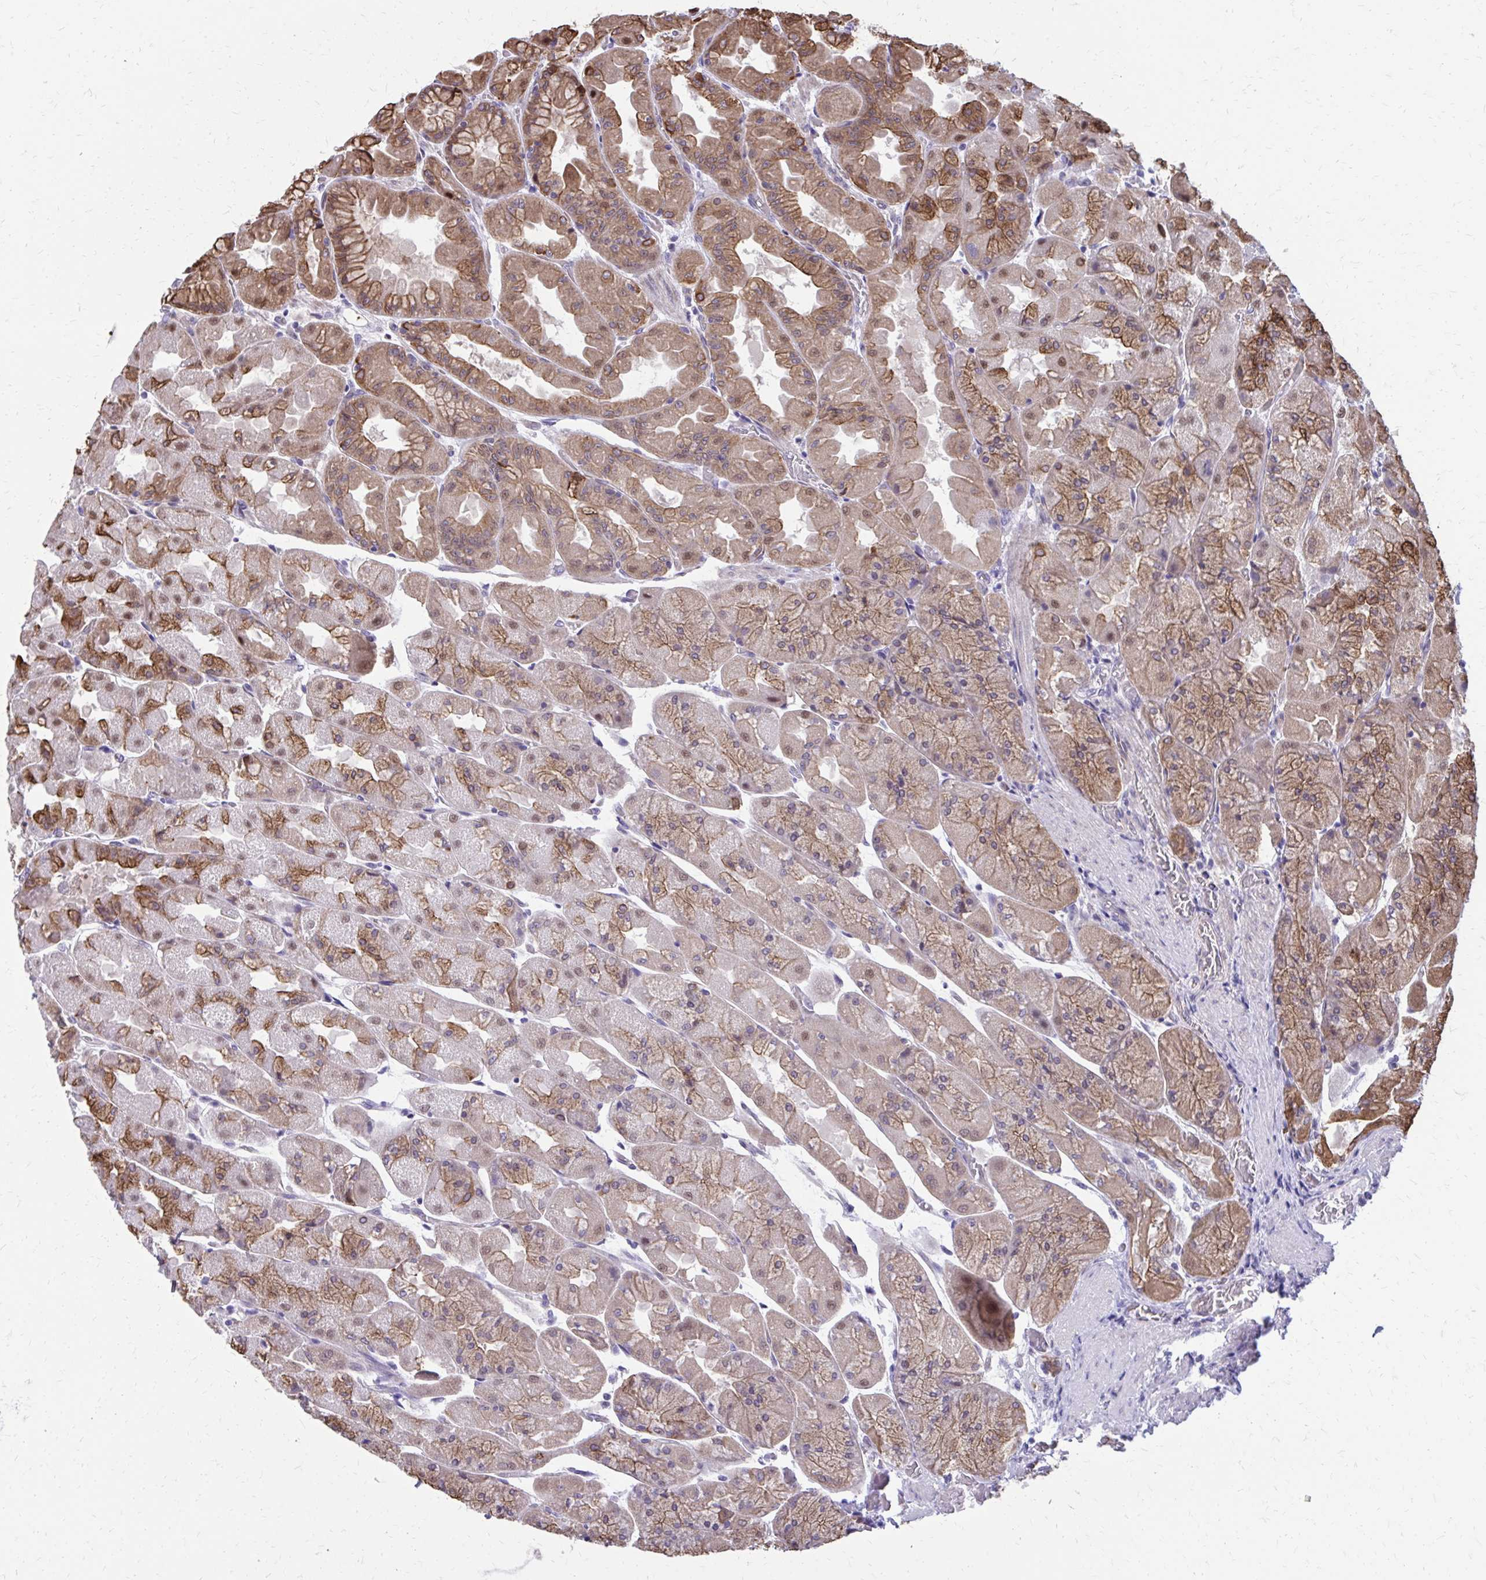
{"staining": {"intensity": "moderate", "quantity": ">75%", "location": "cytoplasmic/membranous,nuclear"}, "tissue": "stomach", "cell_type": "Glandular cells", "image_type": "normal", "snomed": [{"axis": "morphology", "description": "Normal tissue, NOS"}, {"axis": "topography", "description": "Stomach"}], "caption": "Protein expression analysis of normal stomach reveals moderate cytoplasmic/membranous,nuclear staining in approximately >75% of glandular cells. Nuclei are stained in blue.", "gene": "ANKRD30B", "patient": {"sex": "female", "age": 61}}